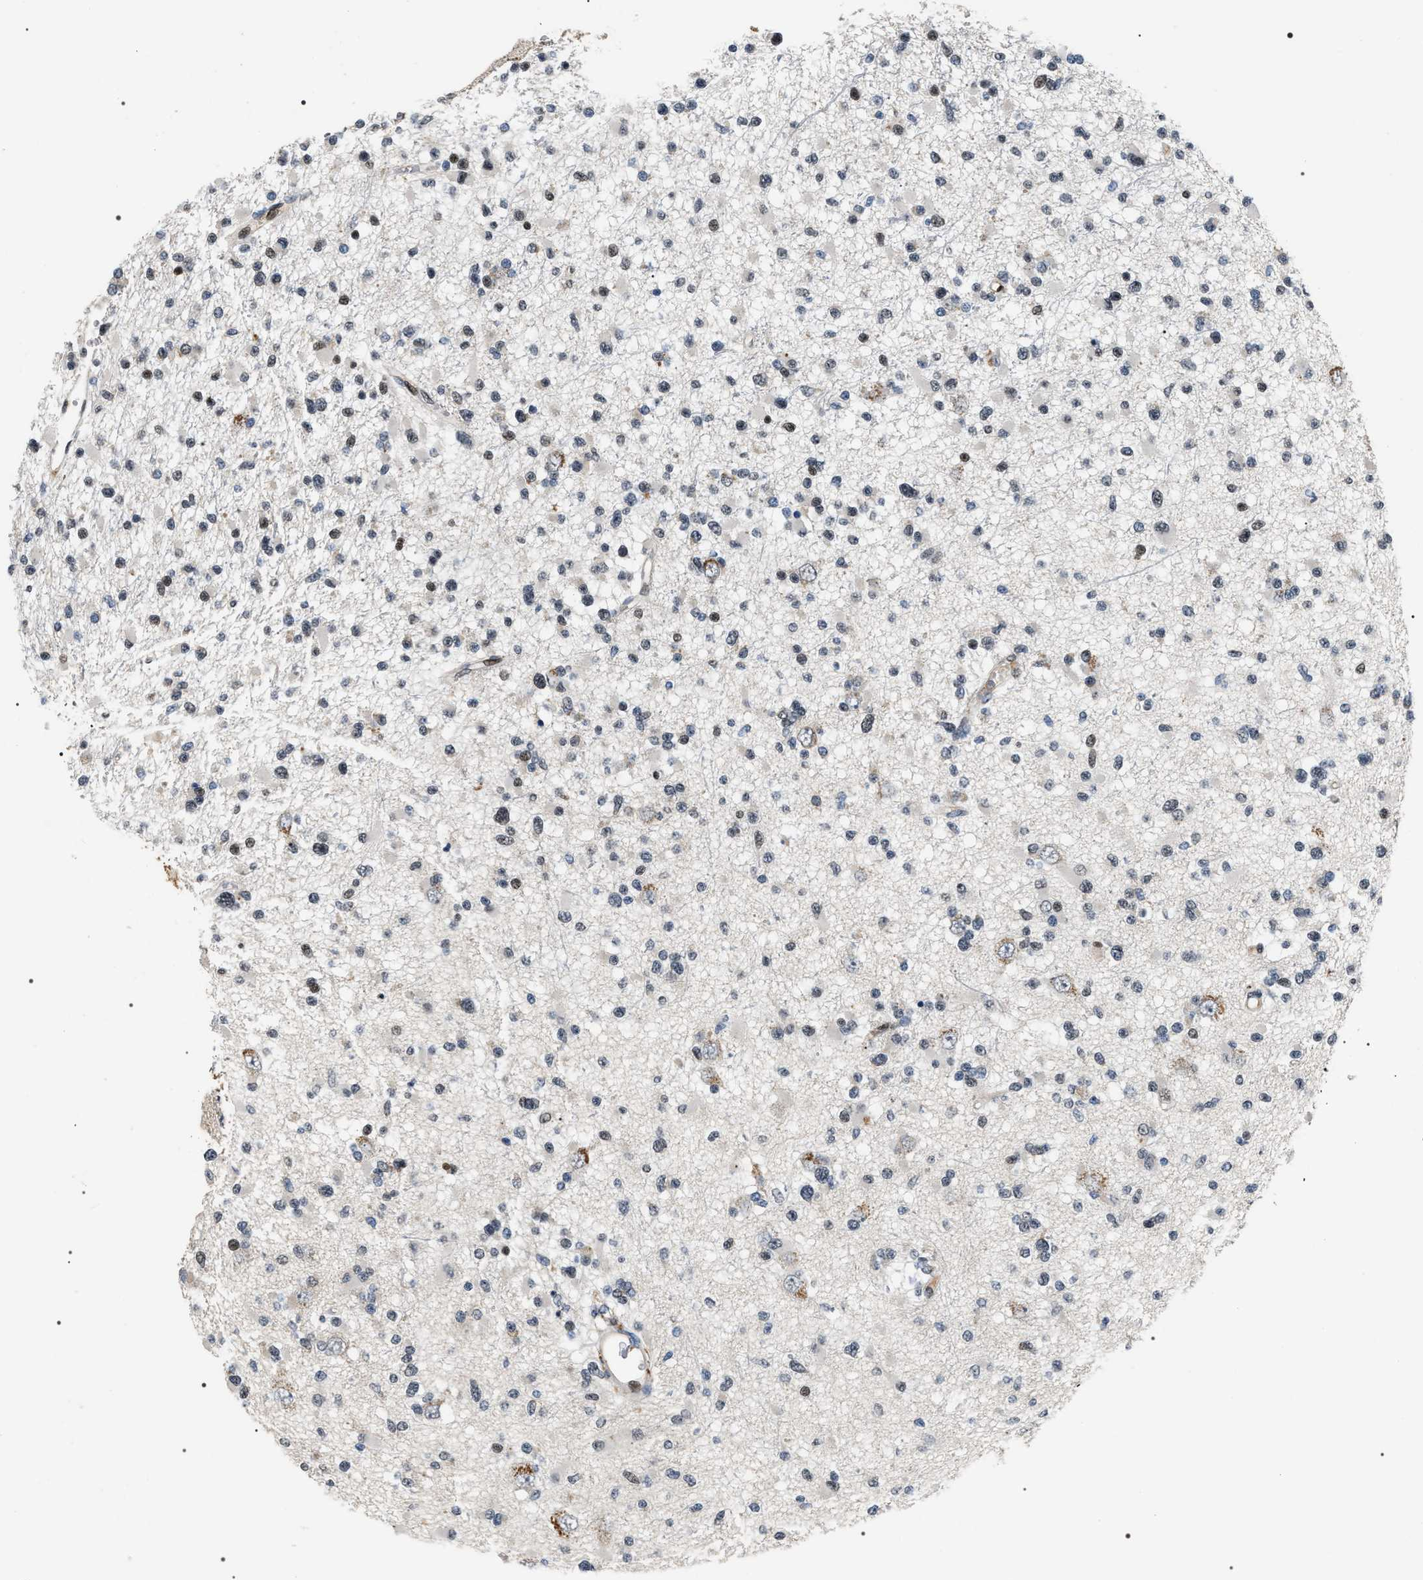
{"staining": {"intensity": "negative", "quantity": "none", "location": "none"}, "tissue": "glioma", "cell_type": "Tumor cells", "image_type": "cancer", "snomed": [{"axis": "morphology", "description": "Glioma, malignant, Low grade"}, {"axis": "topography", "description": "Brain"}], "caption": "Protein analysis of glioma displays no significant positivity in tumor cells. Nuclei are stained in blue.", "gene": "C7orf25", "patient": {"sex": "female", "age": 22}}